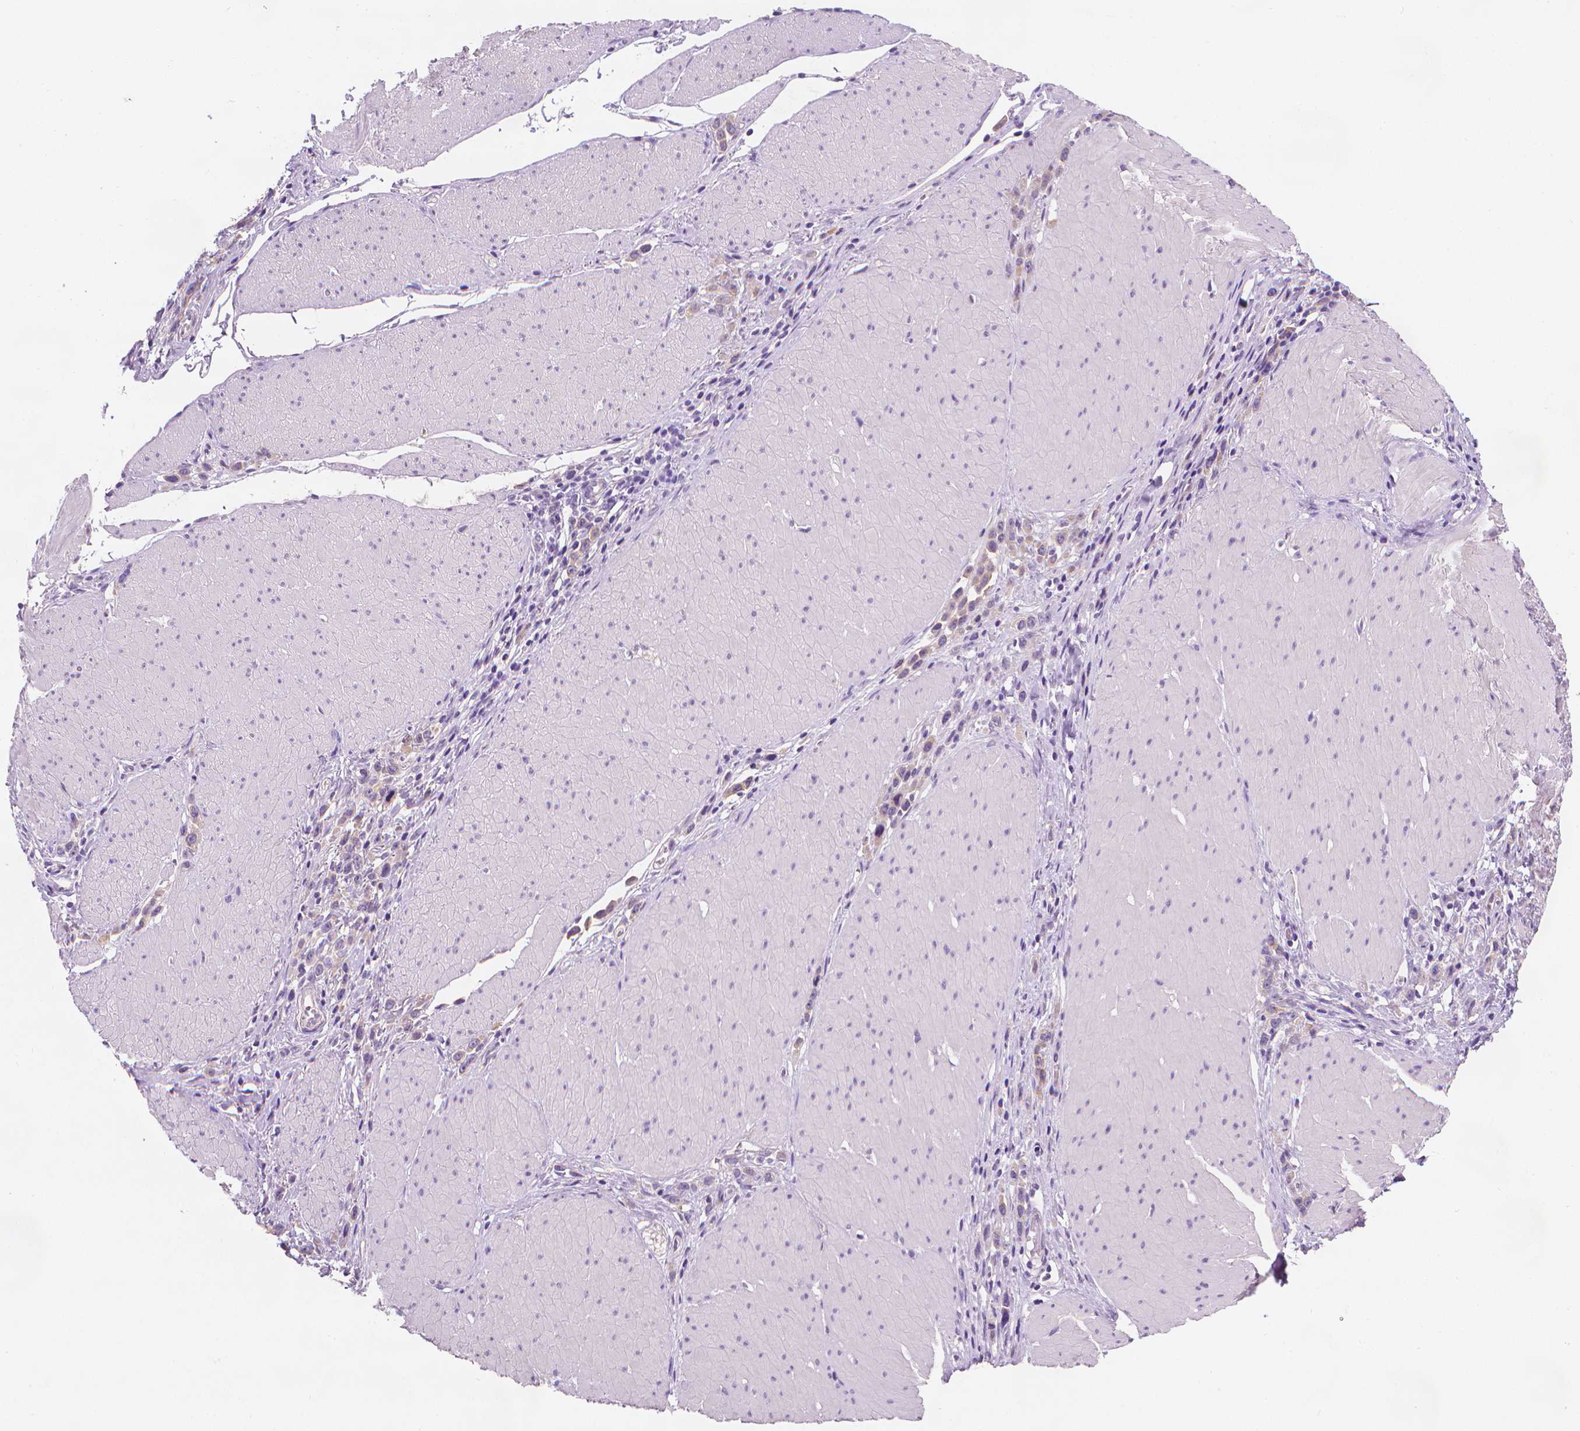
{"staining": {"intensity": "weak", "quantity": ">75%", "location": "cytoplasmic/membranous"}, "tissue": "stomach cancer", "cell_type": "Tumor cells", "image_type": "cancer", "snomed": [{"axis": "morphology", "description": "Adenocarcinoma, NOS"}, {"axis": "topography", "description": "Stomach"}], "caption": "DAB immunohistochemical staining of stomach cancer (adenocarcinoma) displays weak cytoplasmic/membranous protein staining in approximately >75% of tumor cells.", "gene": "FASN", "patient": {"sex": "male", "age": 47}}